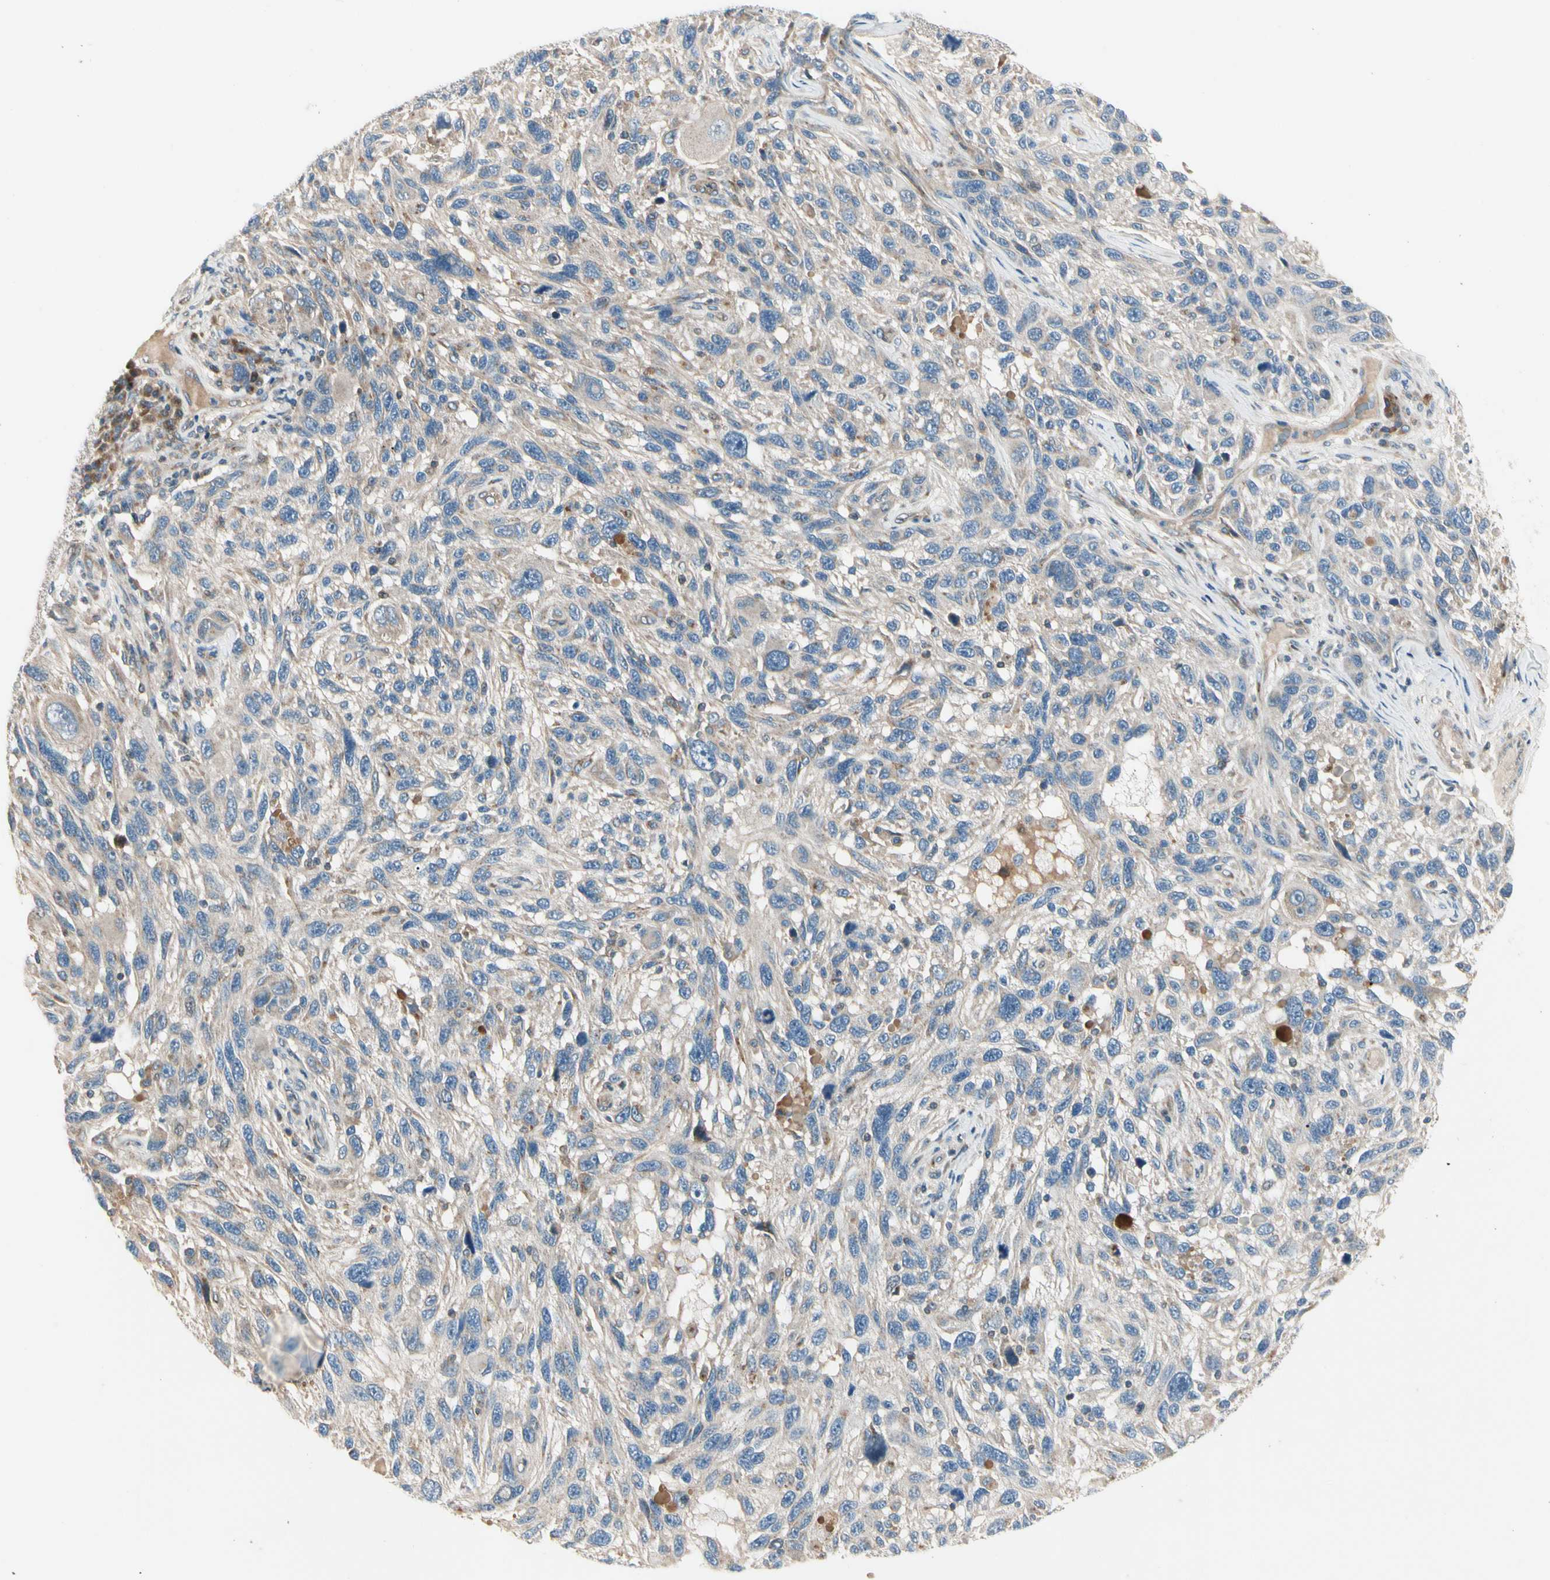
{"staining": {"intensity": "weak", "quantity": ">75%", "location": "cytoplasmic/membranous"}, "tissue": "melanoma", "cell_type": "Tumor cells", "image_type": "cancer", "snomed": [{"axis": "morphology", "description": "Malignant melanoma, NOS"}, {"axis": "topography", "description": "Skin"}], "caption": "Human malignant melanoma stained for a protein (brown) demonstrates weak cytoplasmic/membranous positive staining in about >75% of tumor cells.", "gene": "ABCA3", "patient": {"sex": "male", "age": 53}}